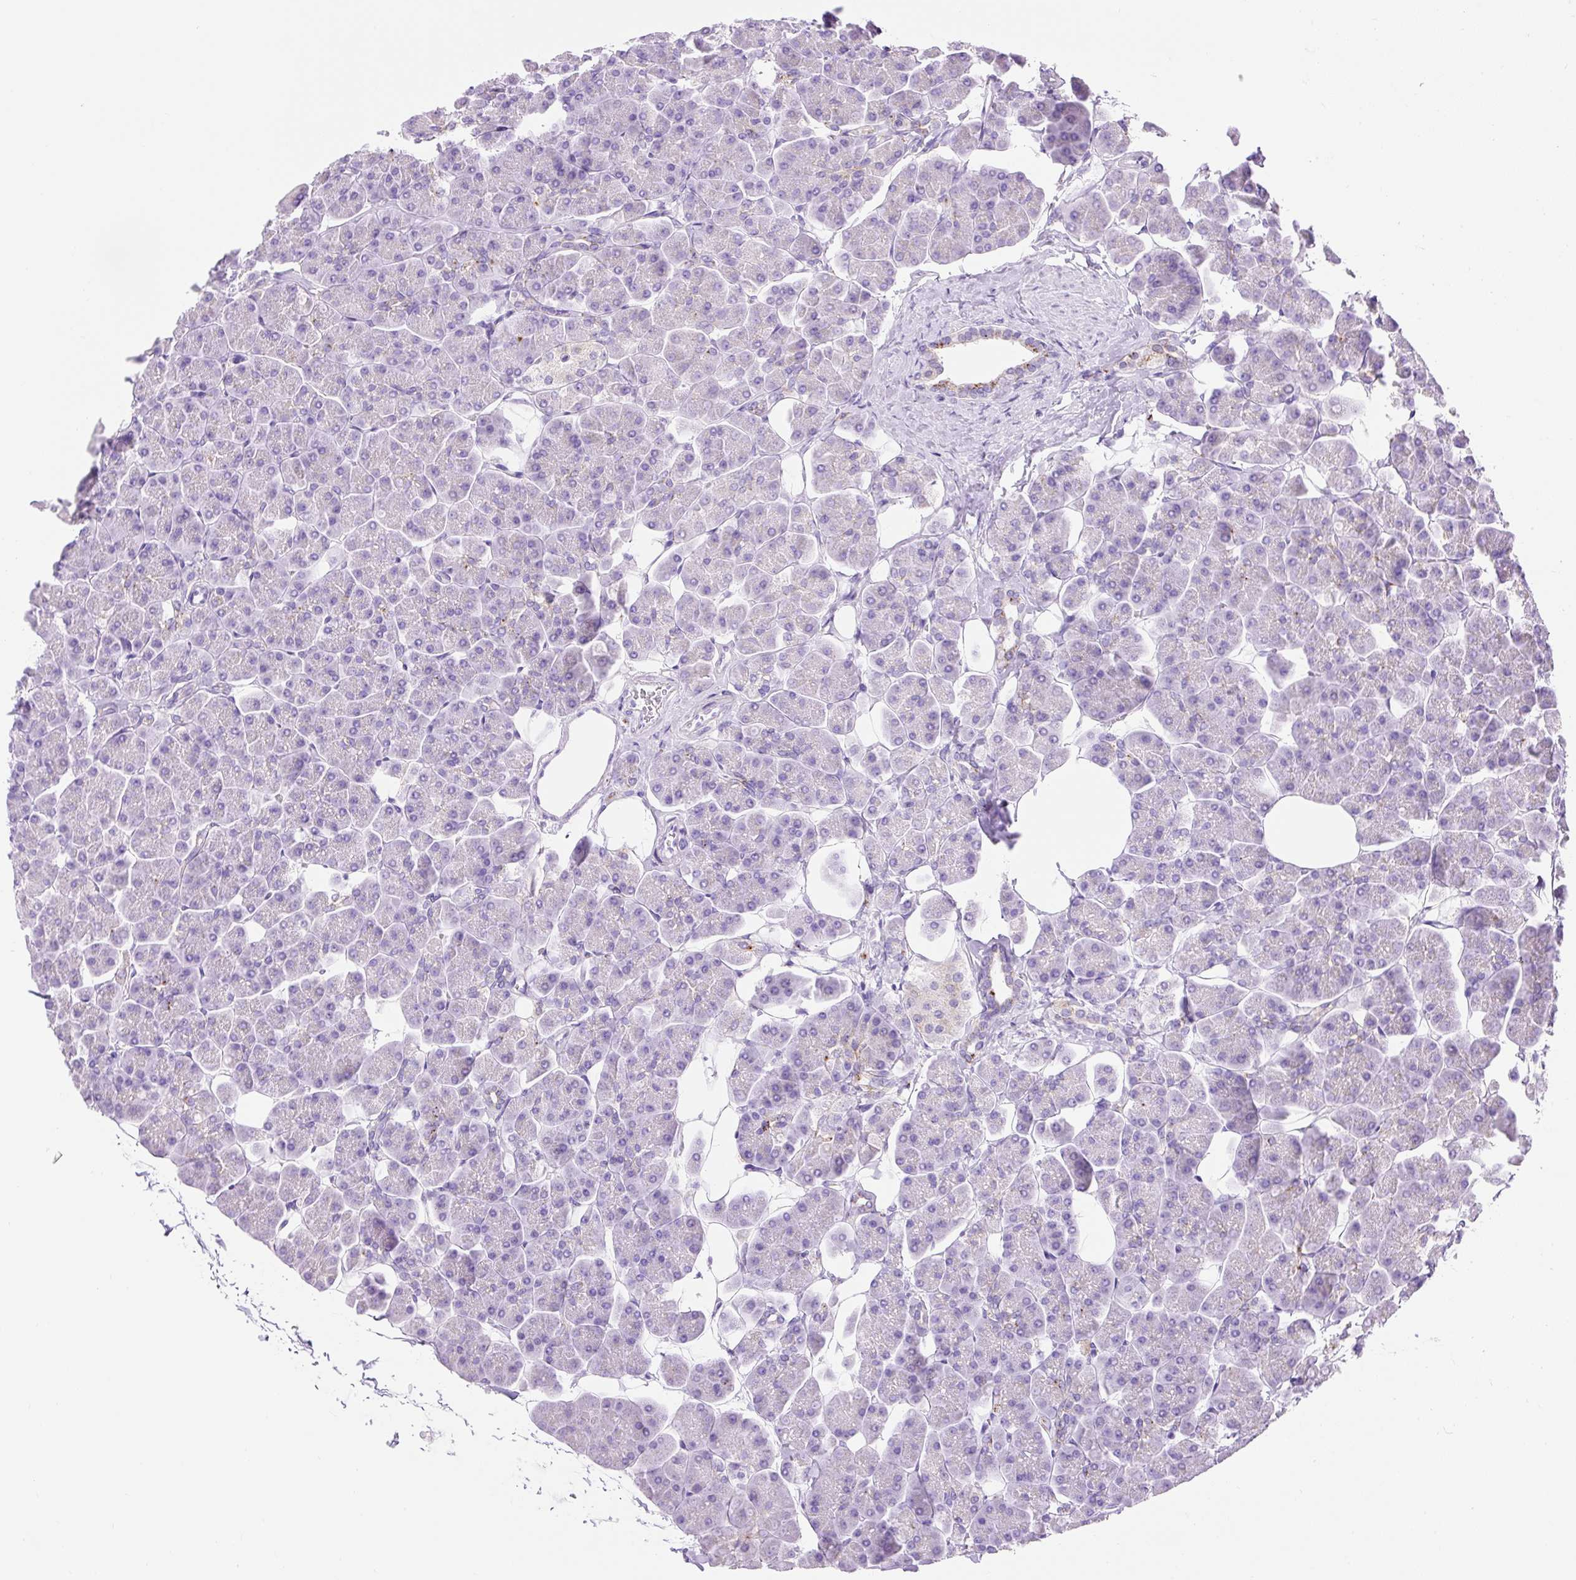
{"staining": {"intensity": "moderate", "quantity": "<25%", "location": "cytoplasmic/membranous"}, "tissue": "pancreas", "cell_type": "Exocrine glandular cells", "image_type": "normal", "snomed": [{"axis": "morphology", "description": "Normal tissue, NOS"}, {"axis": "topography", "description": "Pancreas"}, {"axis": "topography", "description": "Peripheral nerve tissue"}], "caption": "An immunohistochemistry (IHC) photomicrograph of normal tissue is shown. Protein staining in brown shows moderate cytoplasmic/membranous positivity in pancreas within exocrine glandular cells.", "gene": "HEXB", "patient": {"sex": "male", "age": 54}}